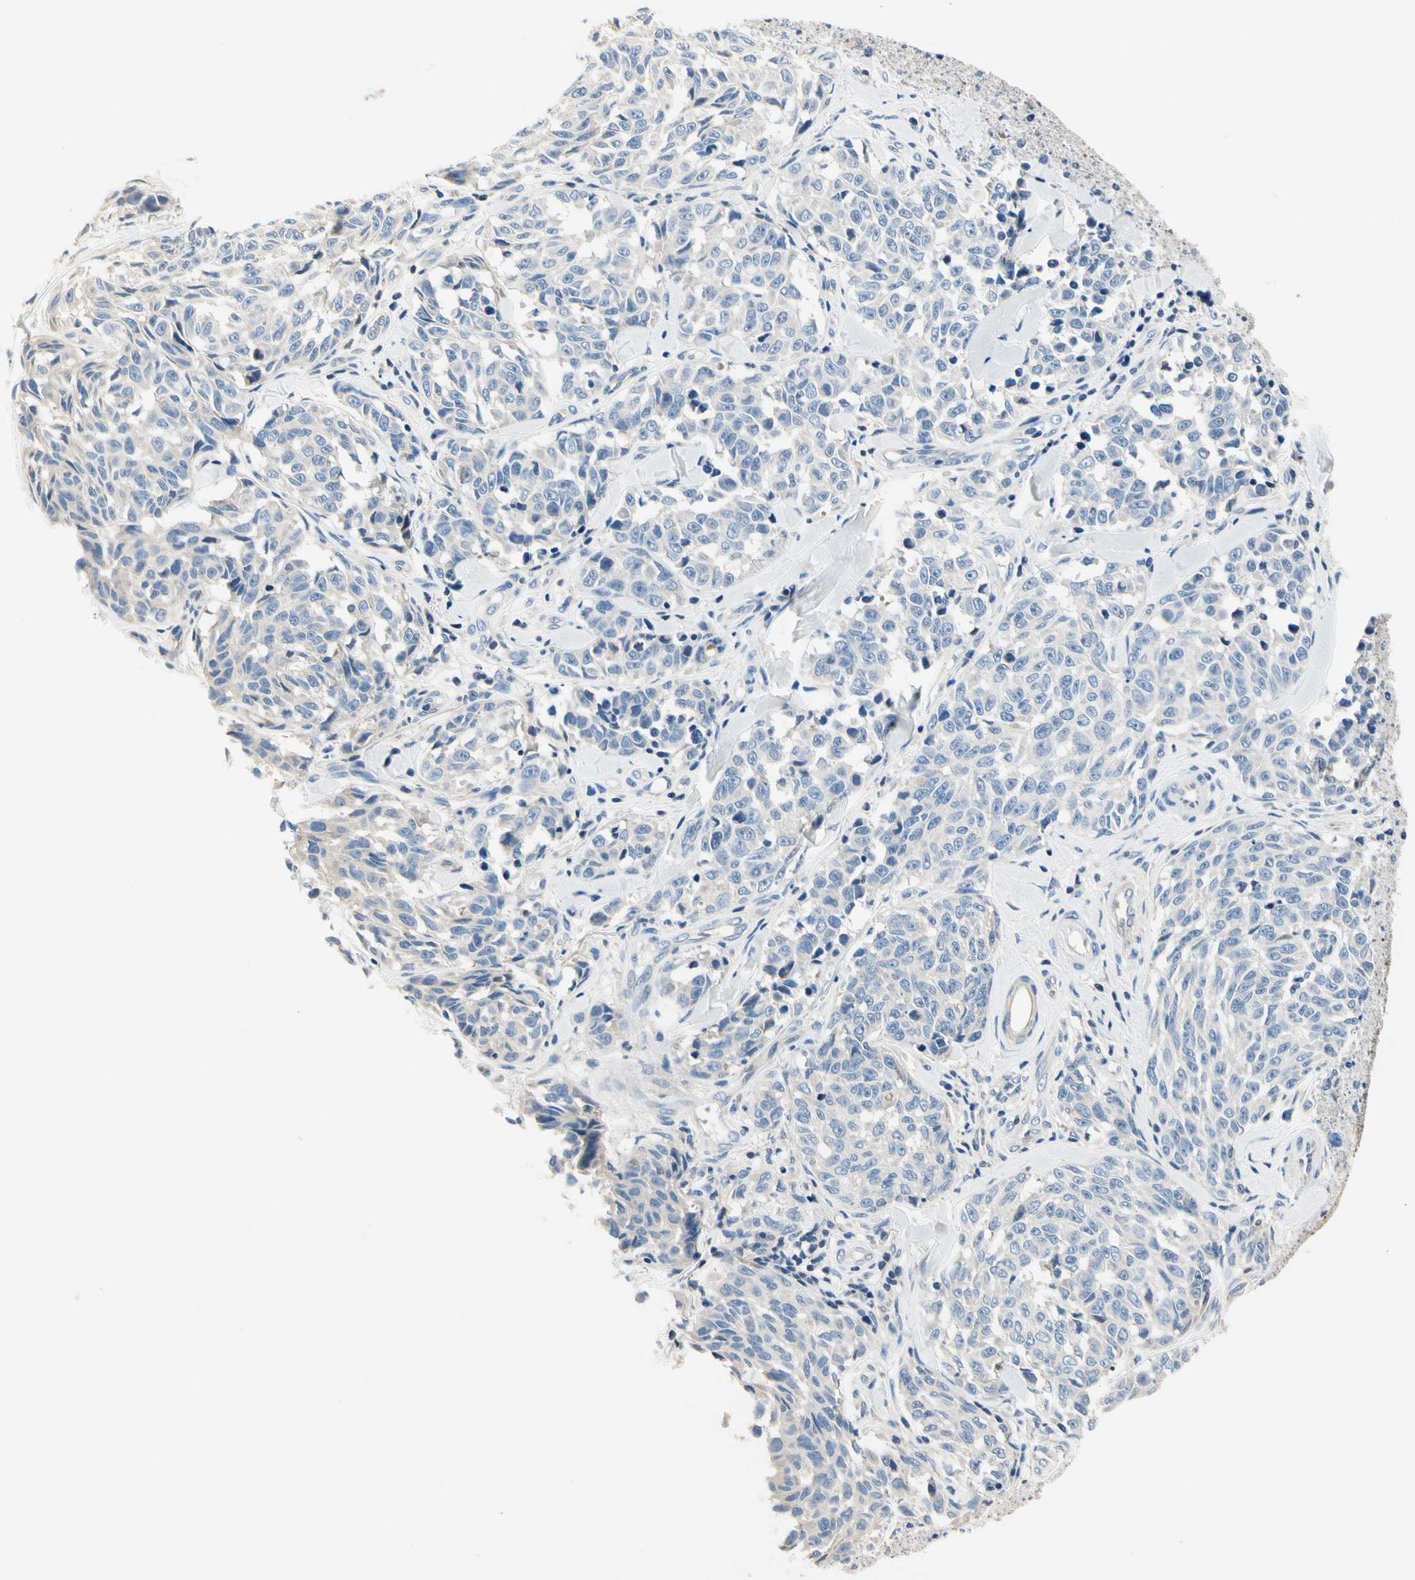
{"staining": {"intensity": "negative", "quantity": "none", "location": "none"}, "tissue": "melanoma", "cell_type": "Tumor cells", "image_type": "cancer", "snomed": [{"axis": "morphology", "description": "Malignant melanoma, NOS"}, {"axis": "topography", "description": "Skin"}], "caption": "IHC photomicrograph of neoplastic tissue: malignant melanoma stained with DAB reveals no significant protein positivity in tumor cells.", "gene": "TGFBR3", "patient": {"sex": "female", "age": 64}}